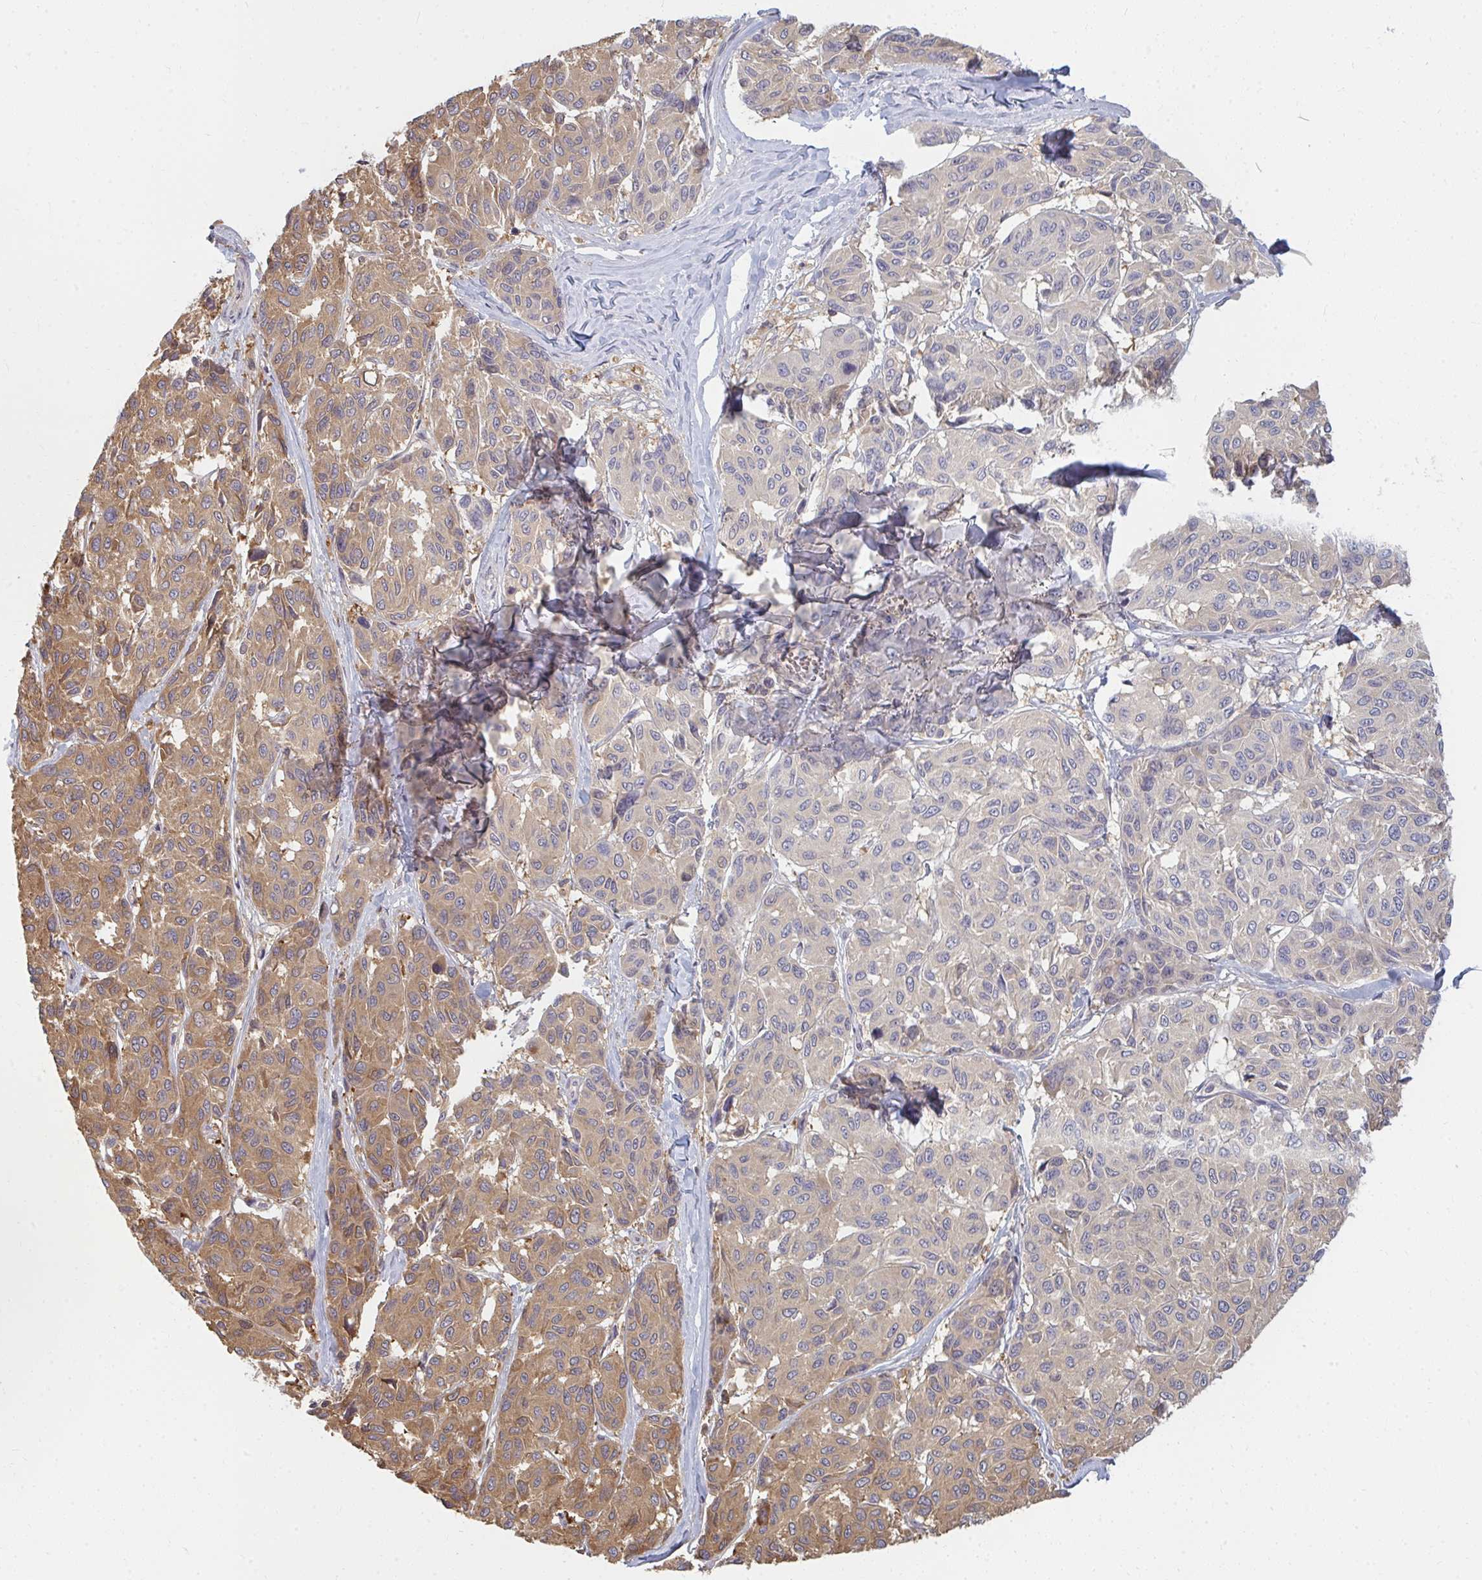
{"staining": {"intensity": "moderate", "quantity": "25%-75%", "location": "cytoplasmic/membranous"}, "tissue": "melanoma", "cell_type": "Tumor cells", "image_type": "cancer", "snomed": [{"axis": "morphology", "description": "Malignant melanoma, NOS"}, {"axis": "topography", "description": "Skin"}], "caption": "This micrograph reveals melanoma stained with IHC to label a protein in brown. The cytoplasmic/membranous of tumor cells show moderate positivity for the protein. Nuclei are counter-stained blue.", "gene": "ZNF285", "patient": {"sex": "female", "age": 66}}